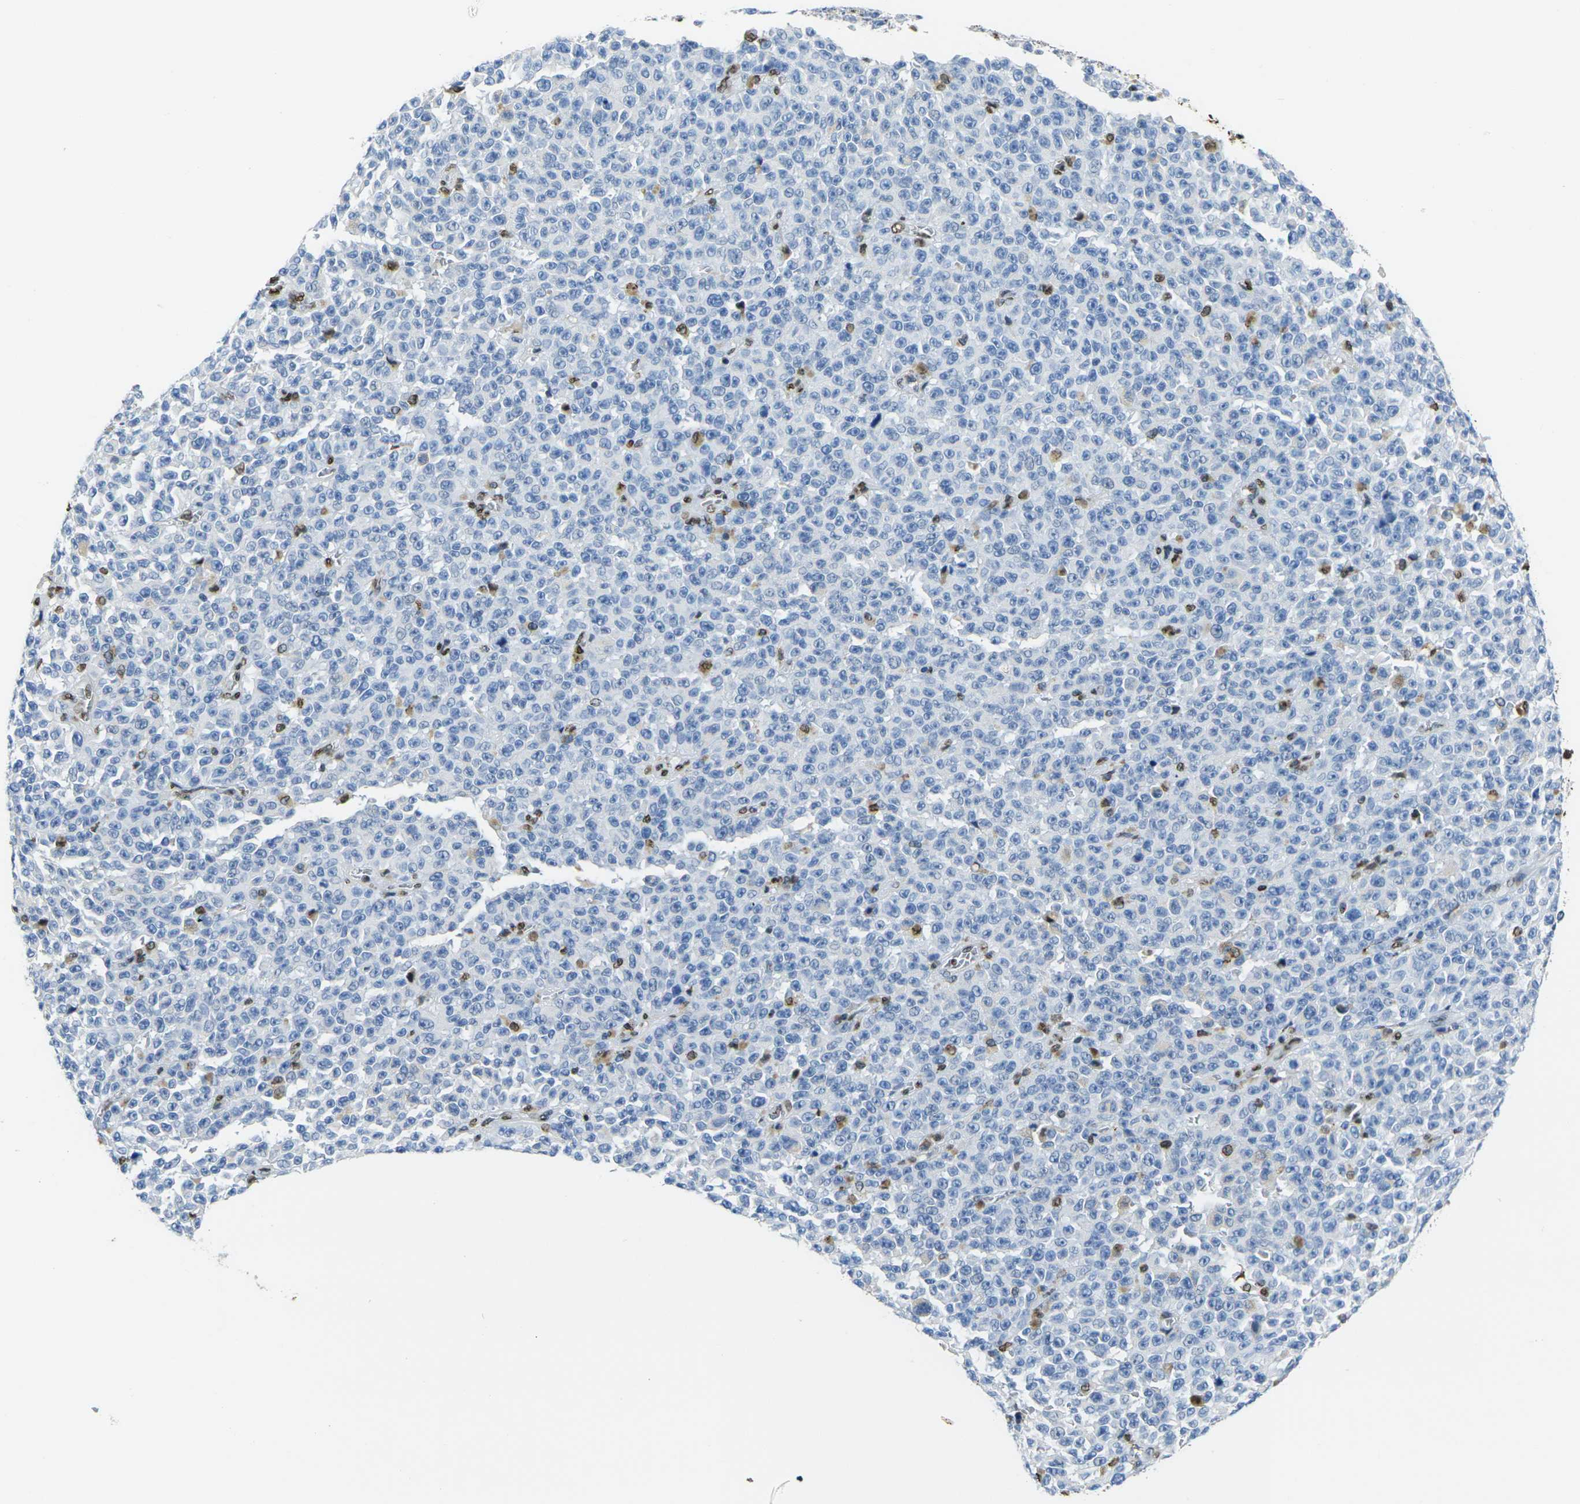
{"staining": {"intensity": "strong", "quantity": "<25%", "location": "nuclear"}, "tissue": "melanoma", "cell_type": "Tumor cells", "image_type": "cancer", "snomed": [{"axis": "morphology", "description": "Malignant melanoma, NOS"}, {"axis": "topography", "description": "Skin"}], "caption": "A micrograph of human melanoma stained for a protein shows strong nuclear brown staining in tumor cells. (DAB (3,3'-diaminobenzidine) IHC with brightfield microscopy, high magnification).", "gene": "DRAXIN", "patient": {"sex": "female", "age": 82}}